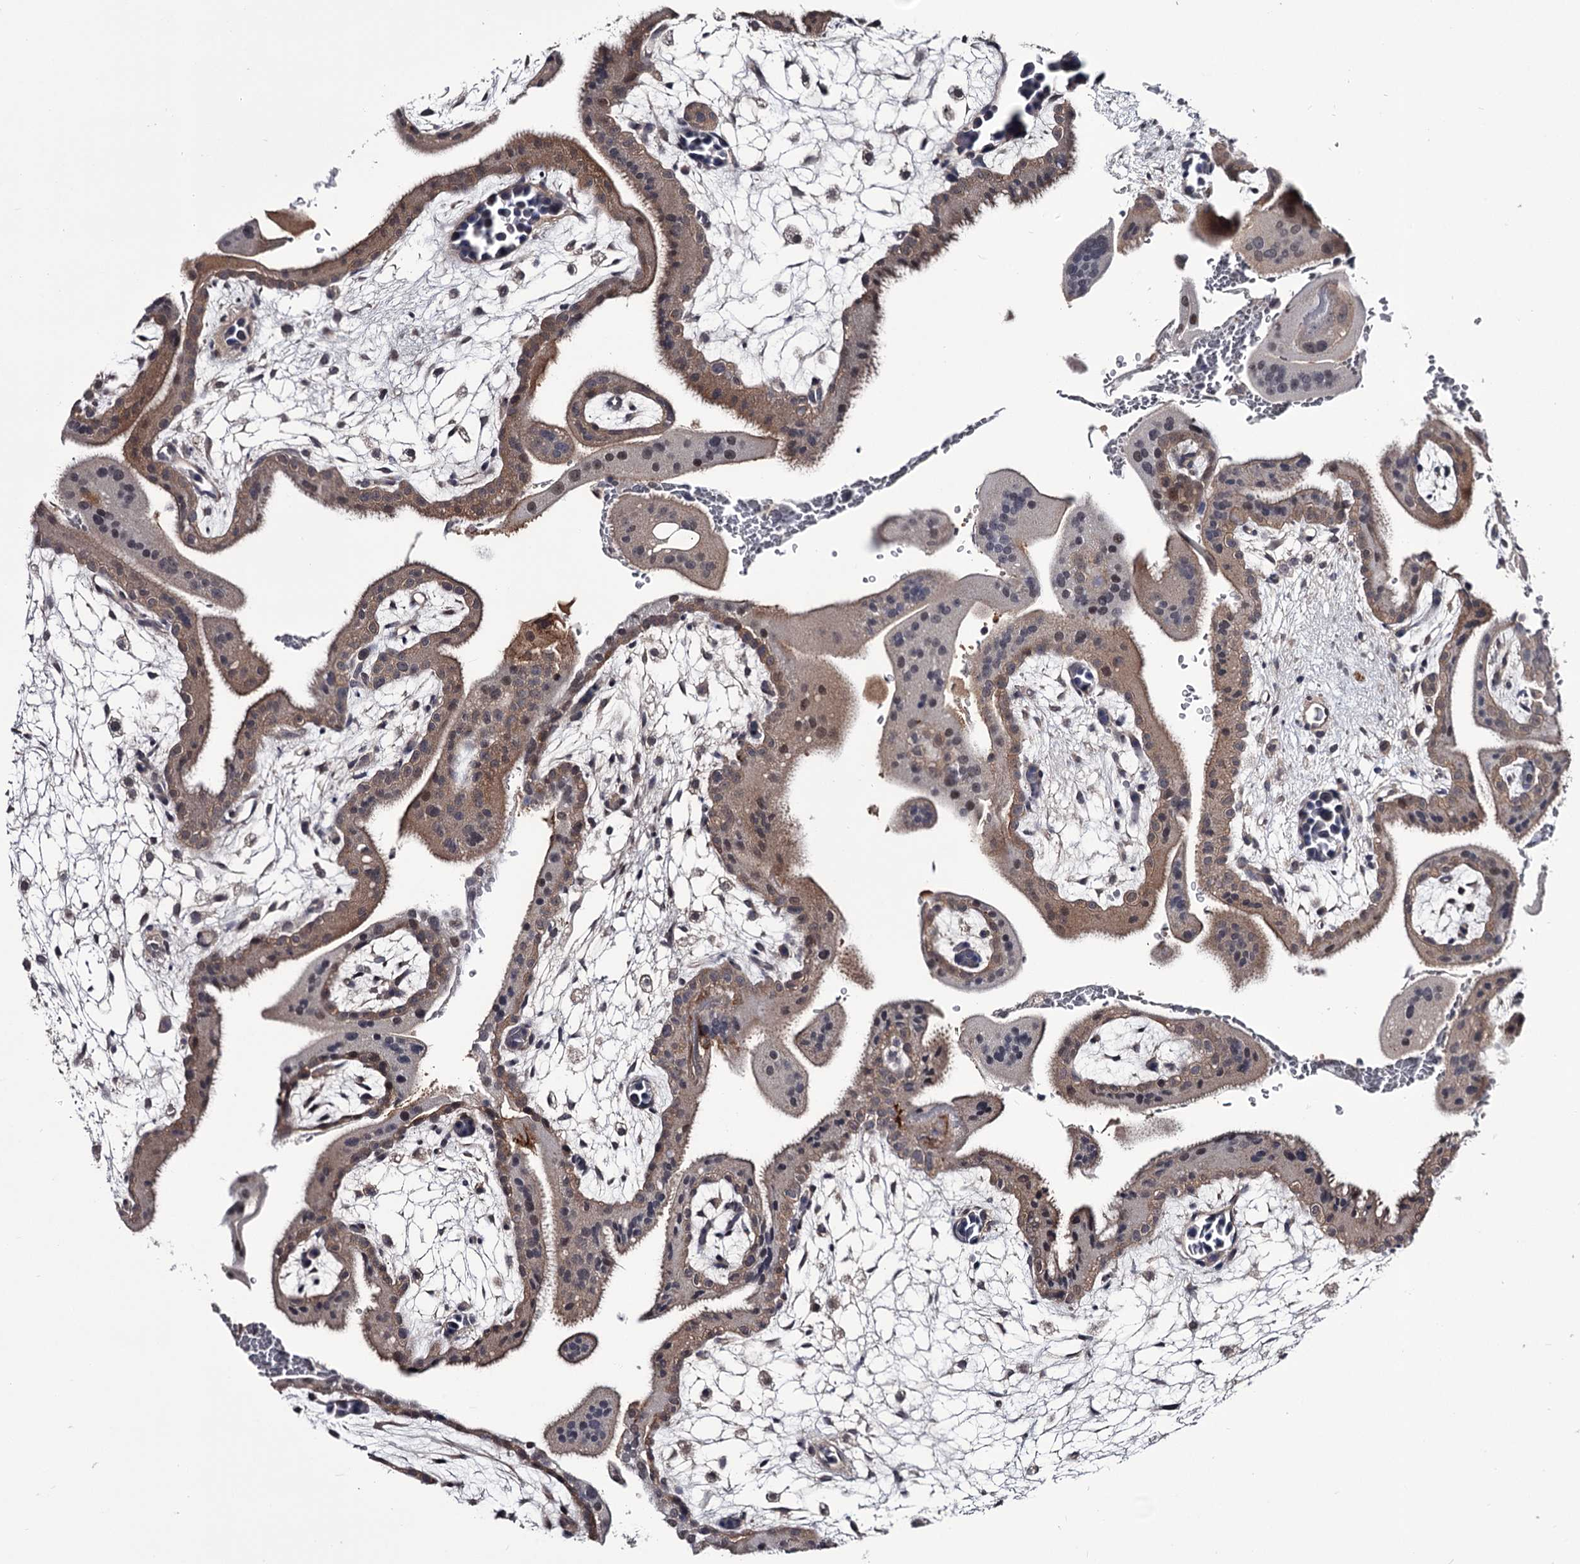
{"staining": {"intensity": "weak", "quantity": ">75%", "location": "cytoplasmic/membranous,nuclear"}, "tissue": "placenta", "cell_type": "Decidual cells", "image_type": "normal", "snomed": [{"axis": "morphology", "description": "Normal tissue, NOS"}, {"axis": "topography", "description": "Placenta"}], "caption": "Weak cytoplasmic/membranous,nuclear expression for a protein is seen in about >75% of decidual cells of benign placenta using immunohistochemistry.", "gene": "DAO", "patient": {"sex": "female", "age": 35}}